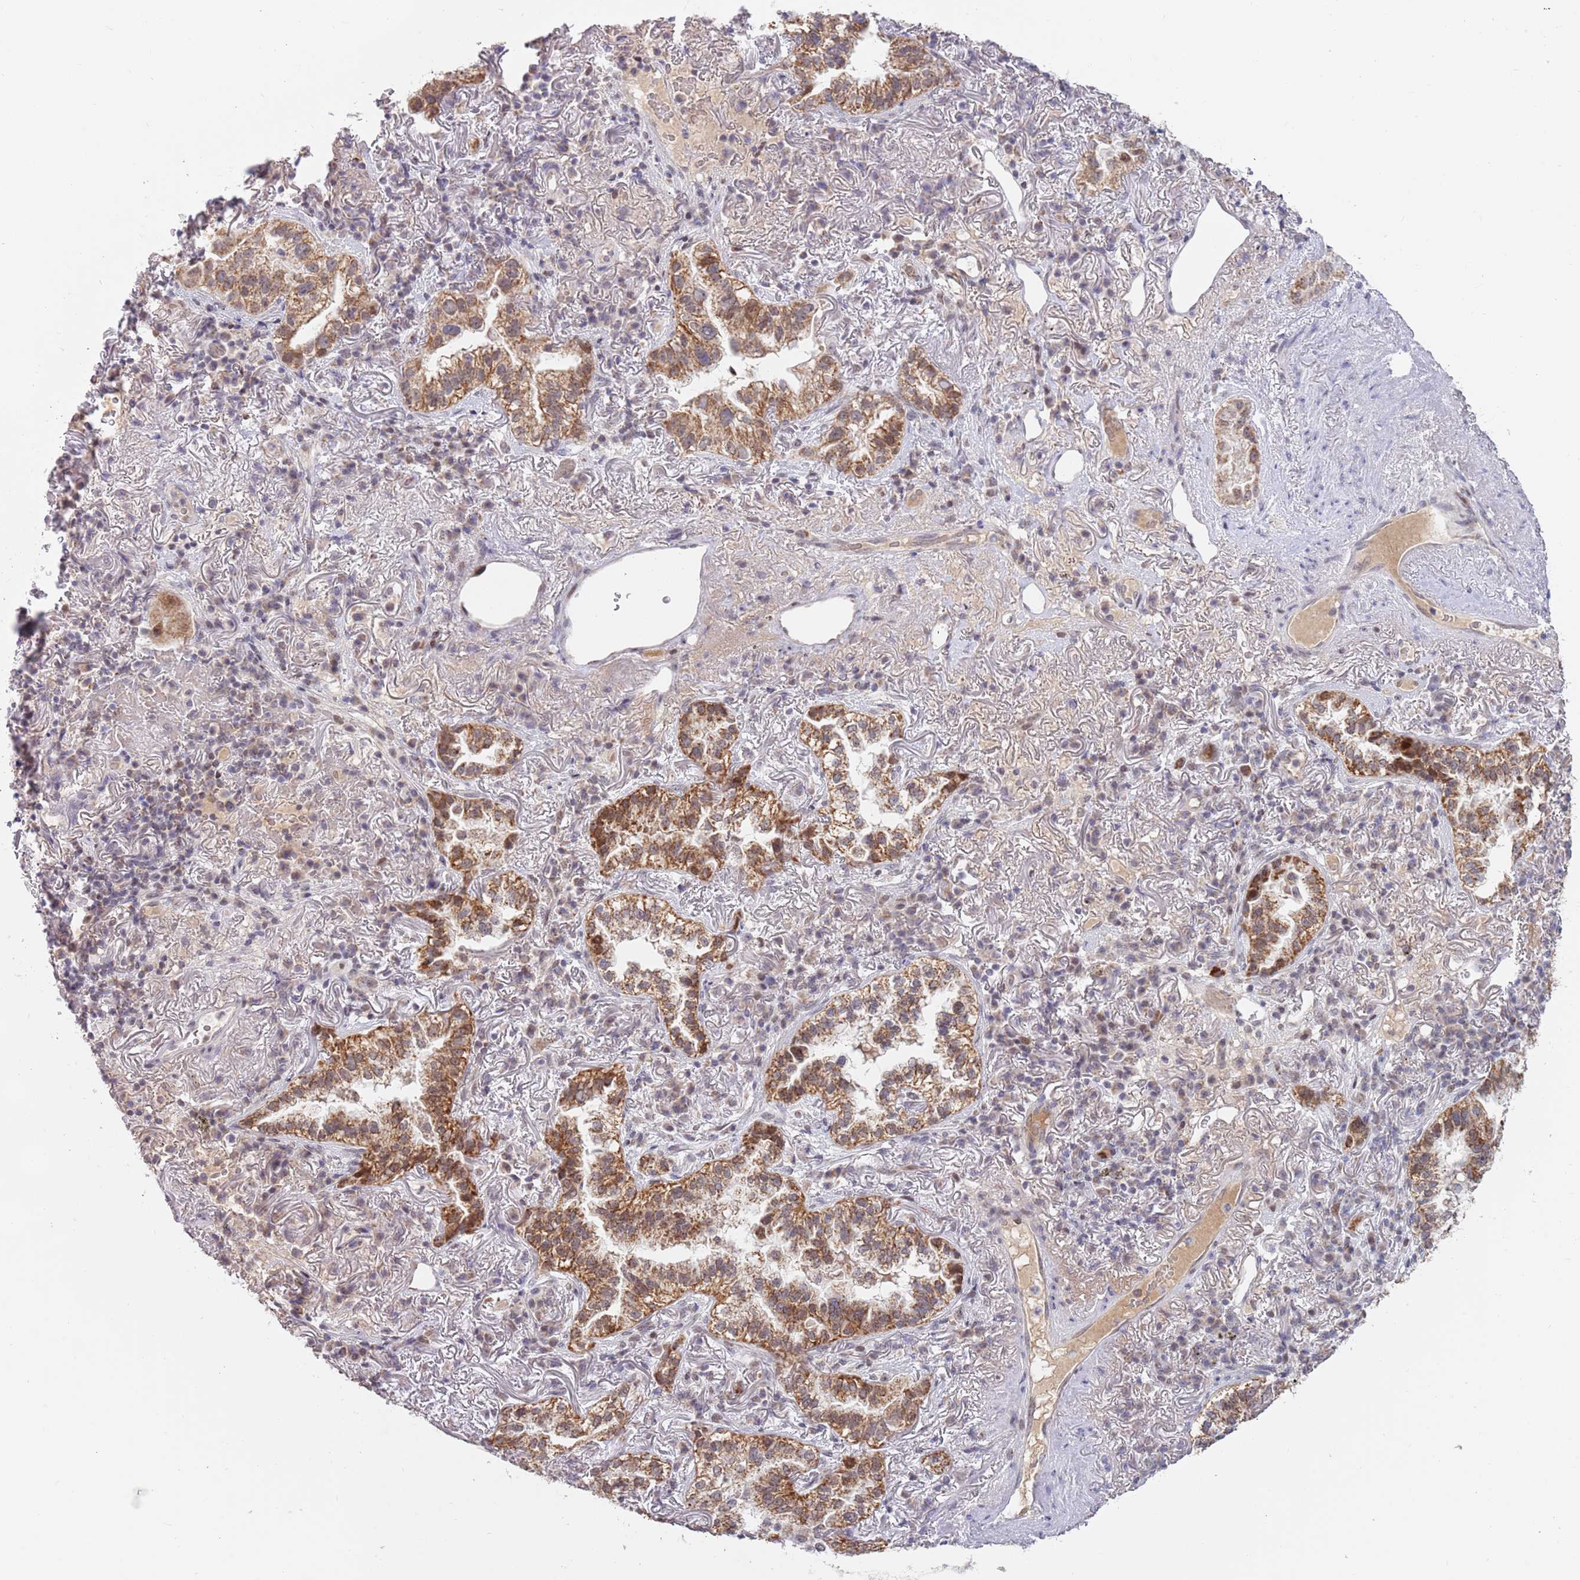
{"staining": {"intensity": "moderate", "quantity": ">75%", "location": "cytoplasmic/membranous"}, "tissue": "lung cancer", "cell_type": "Tumor cells", "image_type": "cancer", "snomed": [{"axis": "morphology", "description": "Adenocarcinoma, NOS"}, {"axis": "topography", "description": "Lung"}], "caption": "A histopathology image of human lung cancer stained for a protein displays moderate cytoplasmic/membranous brown staining in tumor cells.", "gene": "TIMM13", "patient": {"sex": "female", "age": 69}}